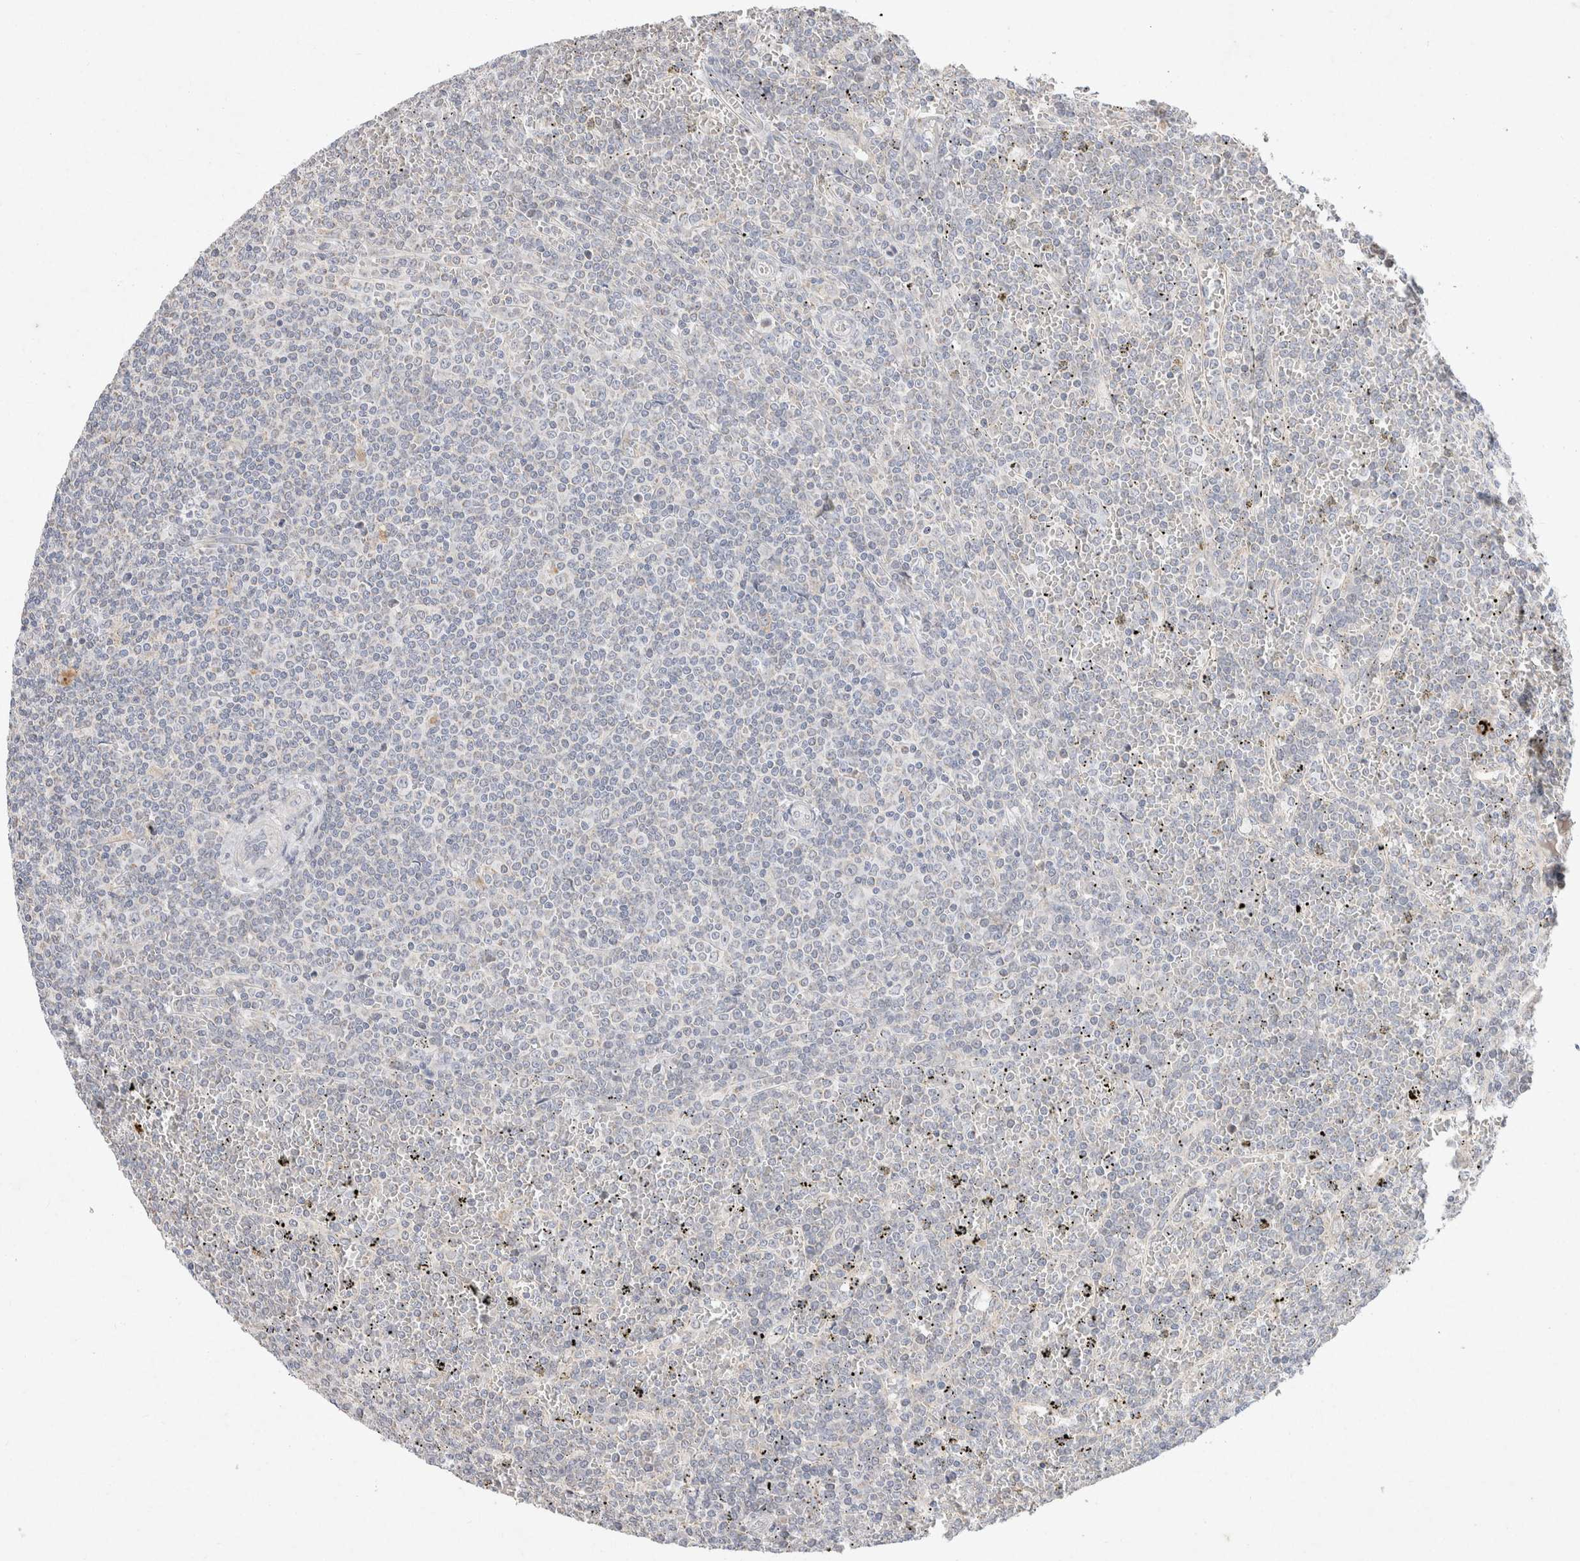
{"staining": {"intensity": "negative", "quantity": "none", "location": "none"}, "tissue": "lymphoma", "cell_type": "Tumor cells", "image_type": "cancer", "snomed": [{"axis": "morphology", "description": "Malignant lymphoma, non-Hodgkin's type, Low grade"}, {"axis": "topography", "description": "Spleen"}], "caption": "High power microscopy micrograph of an immunohistochemistry micrograph of lymphoma, revealing no significant positivity in tumor cells.", "gene": "CMTM4", "patient": {"sex": "female", "age": 19}}